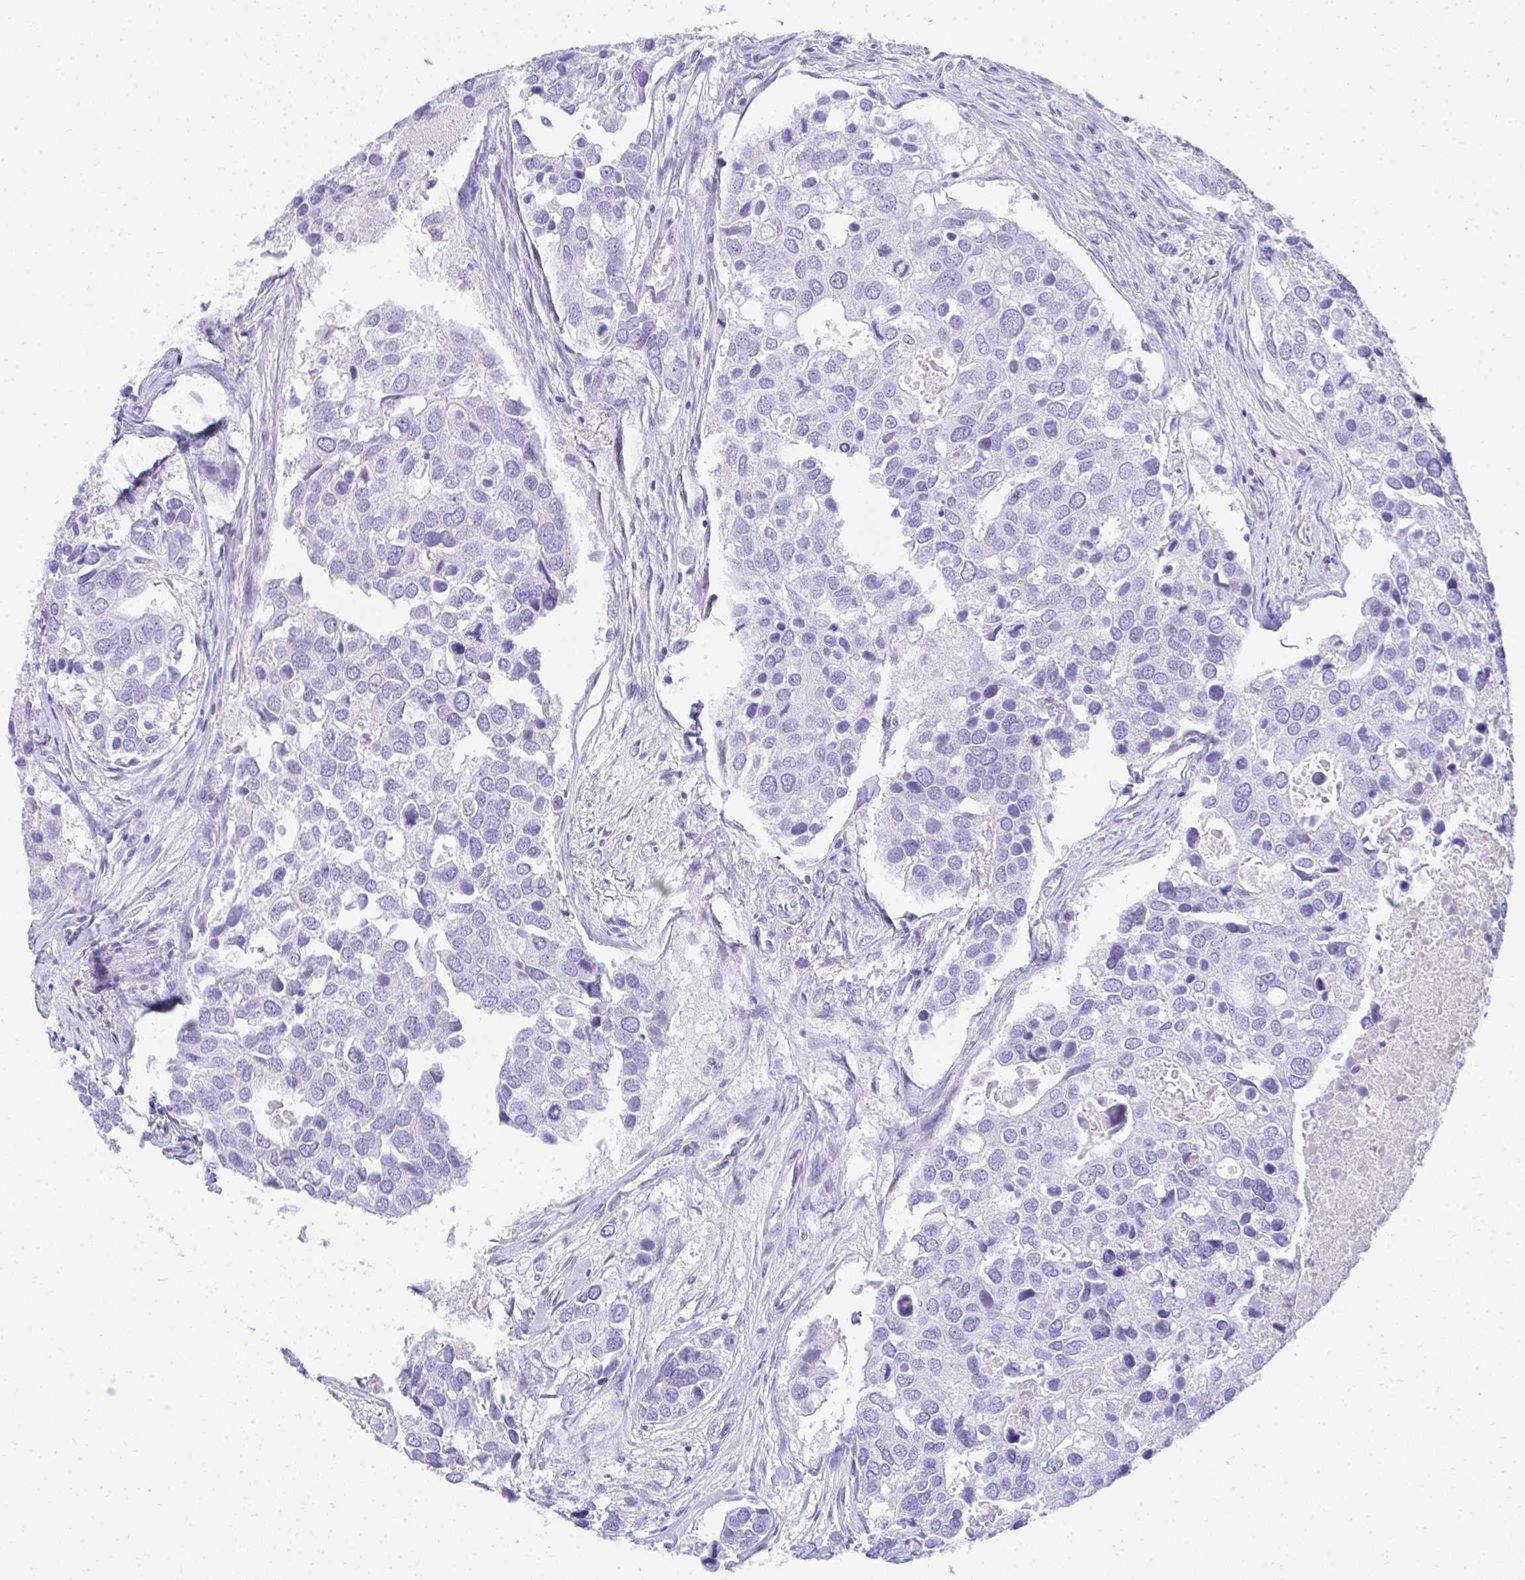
{"staining": {"intensity": "negative", "quantity": "none", "location": "none"}, "tissue": "breast cancer", "cell_type": "Tumor cells", "image_type": "cancer", "snomed": [{"axis": "morphology", "description": "Duct carcinoma"}, {"axis": "topography", "description": "Breast"}], "caption": "This is an immunohistochemistry image of human breast invasive ductal carcinoma. There is no expression in tumor cells.", "gene": "TNNT1", "patient": {"sex": "female", "age": 83}}